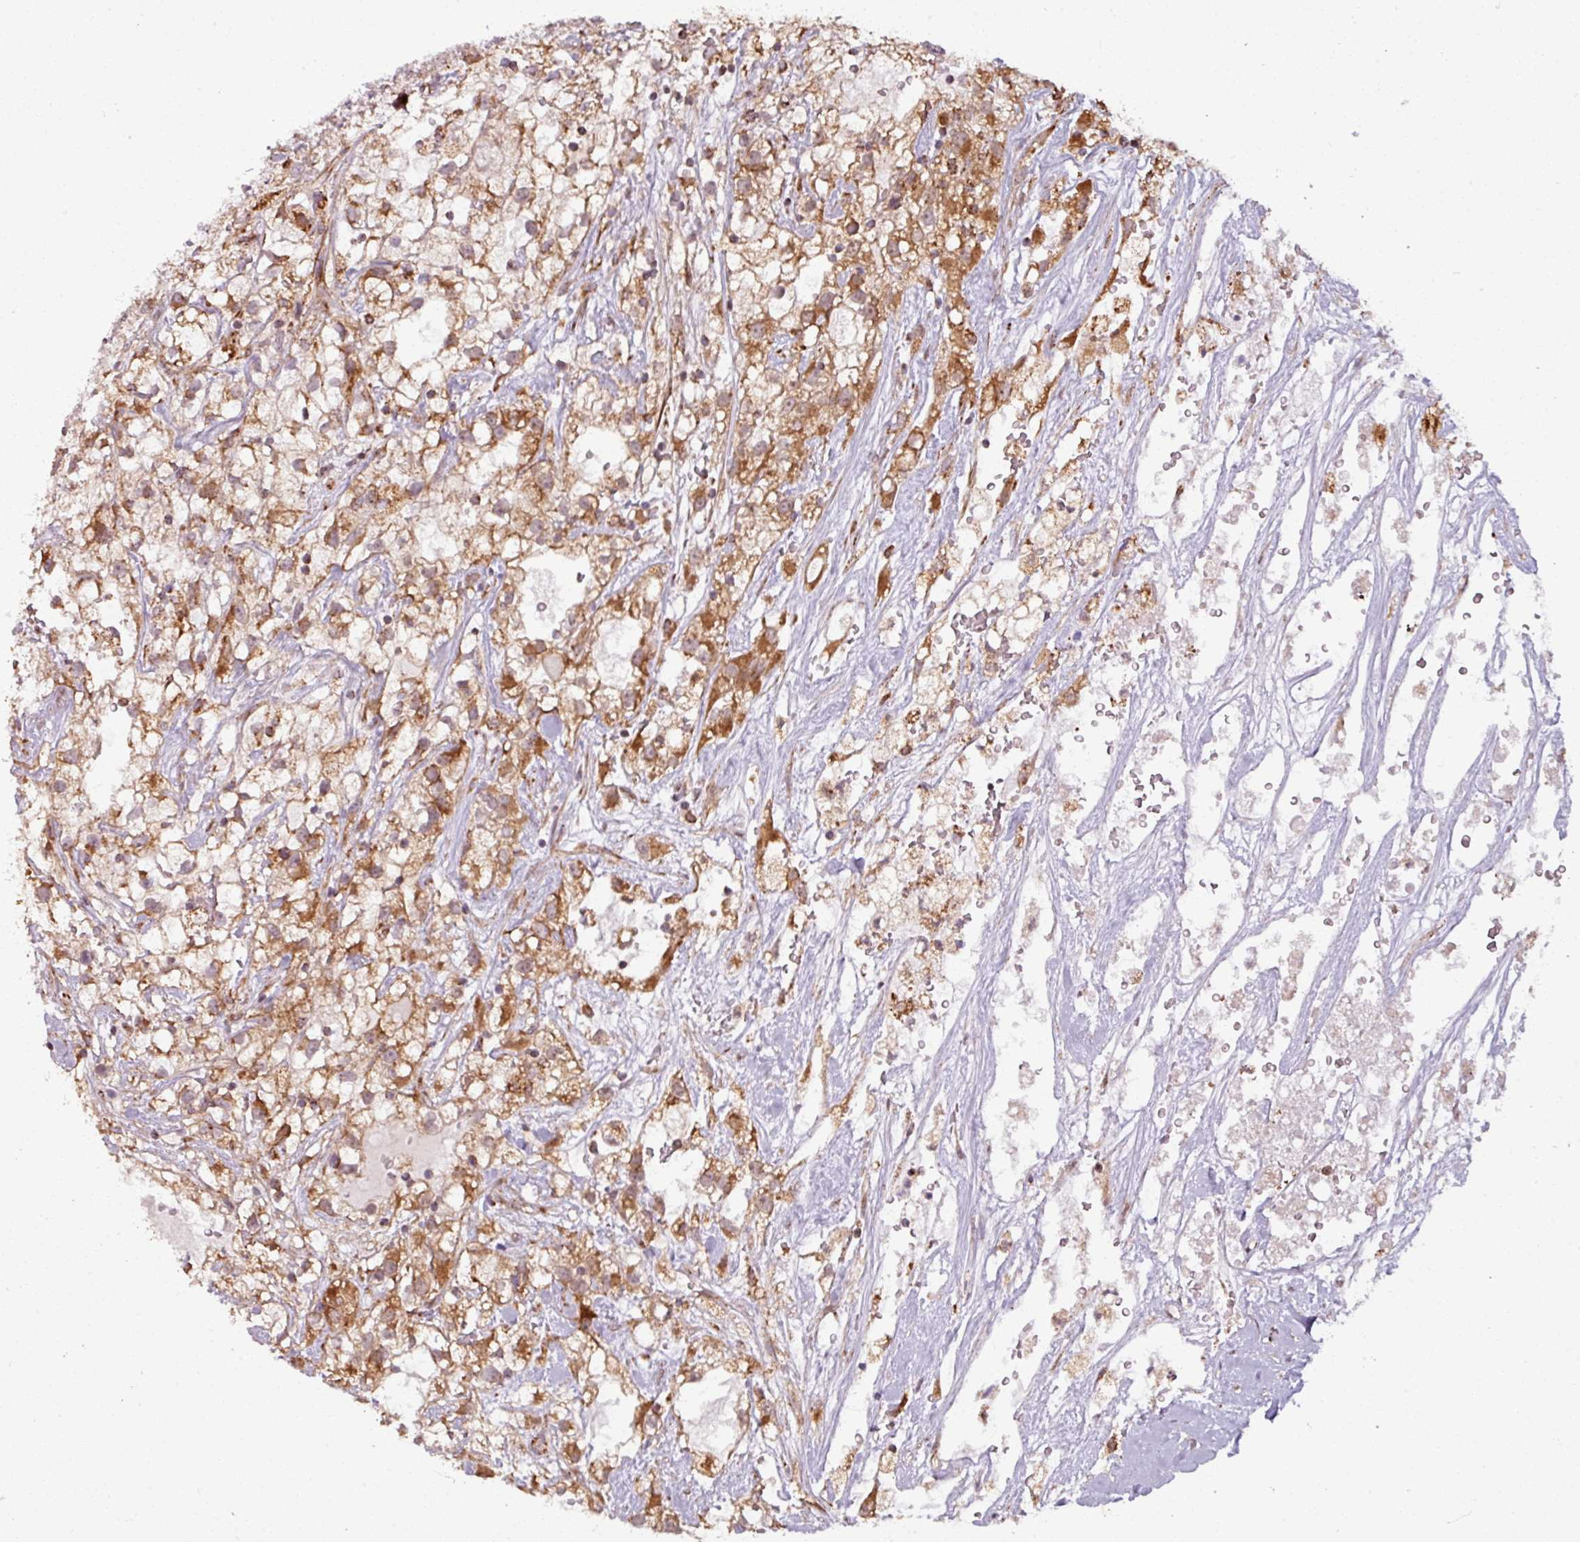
{"staining": {"intensity": "strong", "quantity": "25%-75%", "location": "cytoplasmic/membranous"}, "tissue": "renal cancer", "cell_type": "Tumor cells", "image_type": "cancer", "snomed": [{"axis": "morphology", "description": "Adenocarcinoma, NOS"}, {"axis": "topography", "description": "Kidney"}], "caption": "Immunohistochemical staining of renal cancer displays high levels of strong cytoplasmic/membranous positivity in about 25%-75% of tumor cells.", "gene": "MAGT1", "patient": {"sex": "male", "age": 59}}